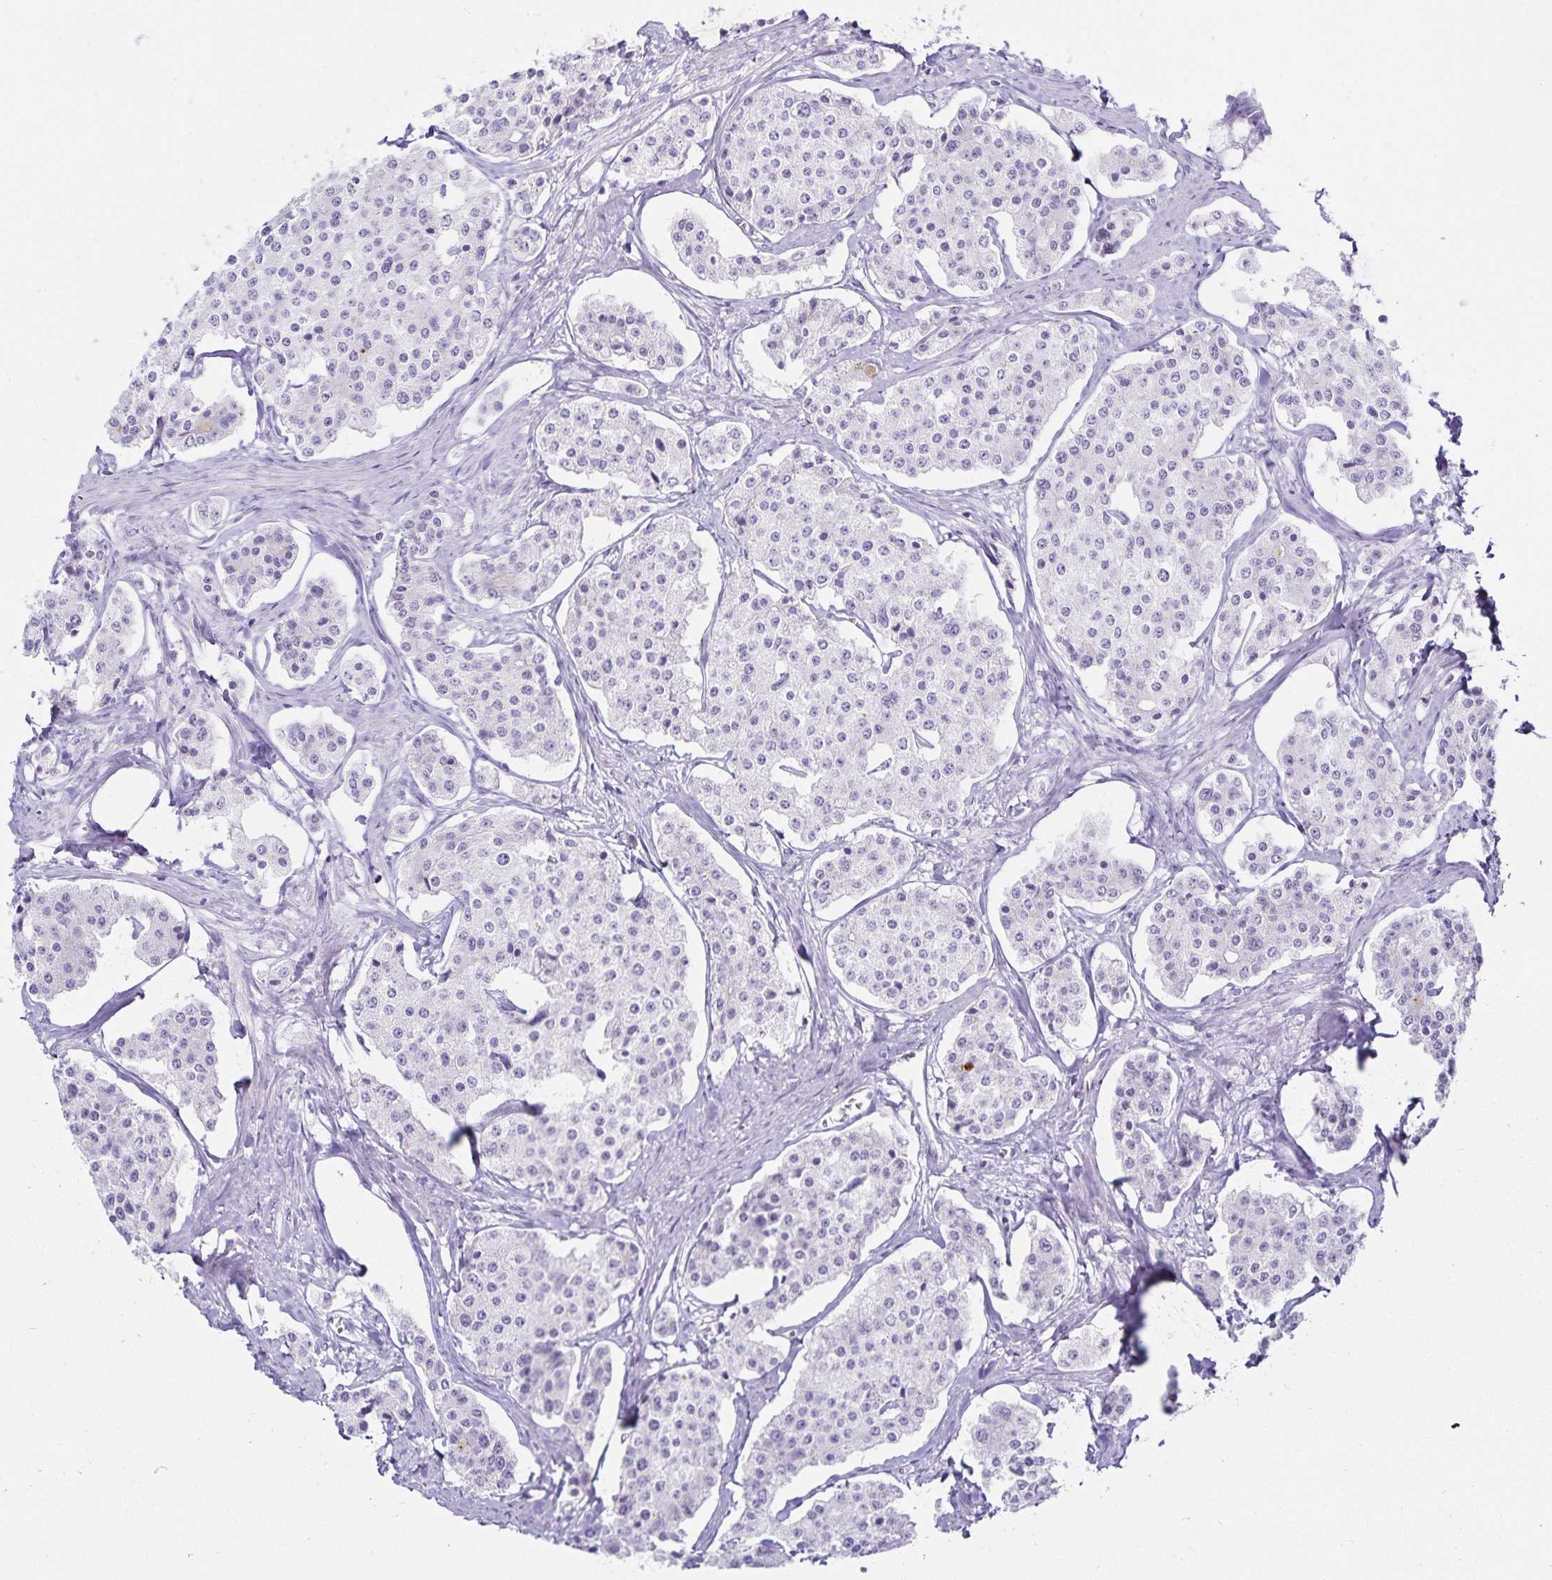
{"staining": {"intensity": "negative", "quantity": "none", "location": "none"}, "tissue": "carcinoid", "cell_type": "Tumor cells", "image_type": "cancer", "snomed": [{"axis": "morphology", "description": "Carcinoid, malignant, NOS"}, {"axis": "topography", "description": "Small intestine"}], "caption": "This is a image of immunohistochemistry (IHC) staining of malignant carcinoid, which shows no positivity in tumor cells.", "gene": "GP2", "patient": {"sex": "female", "age": 65}}